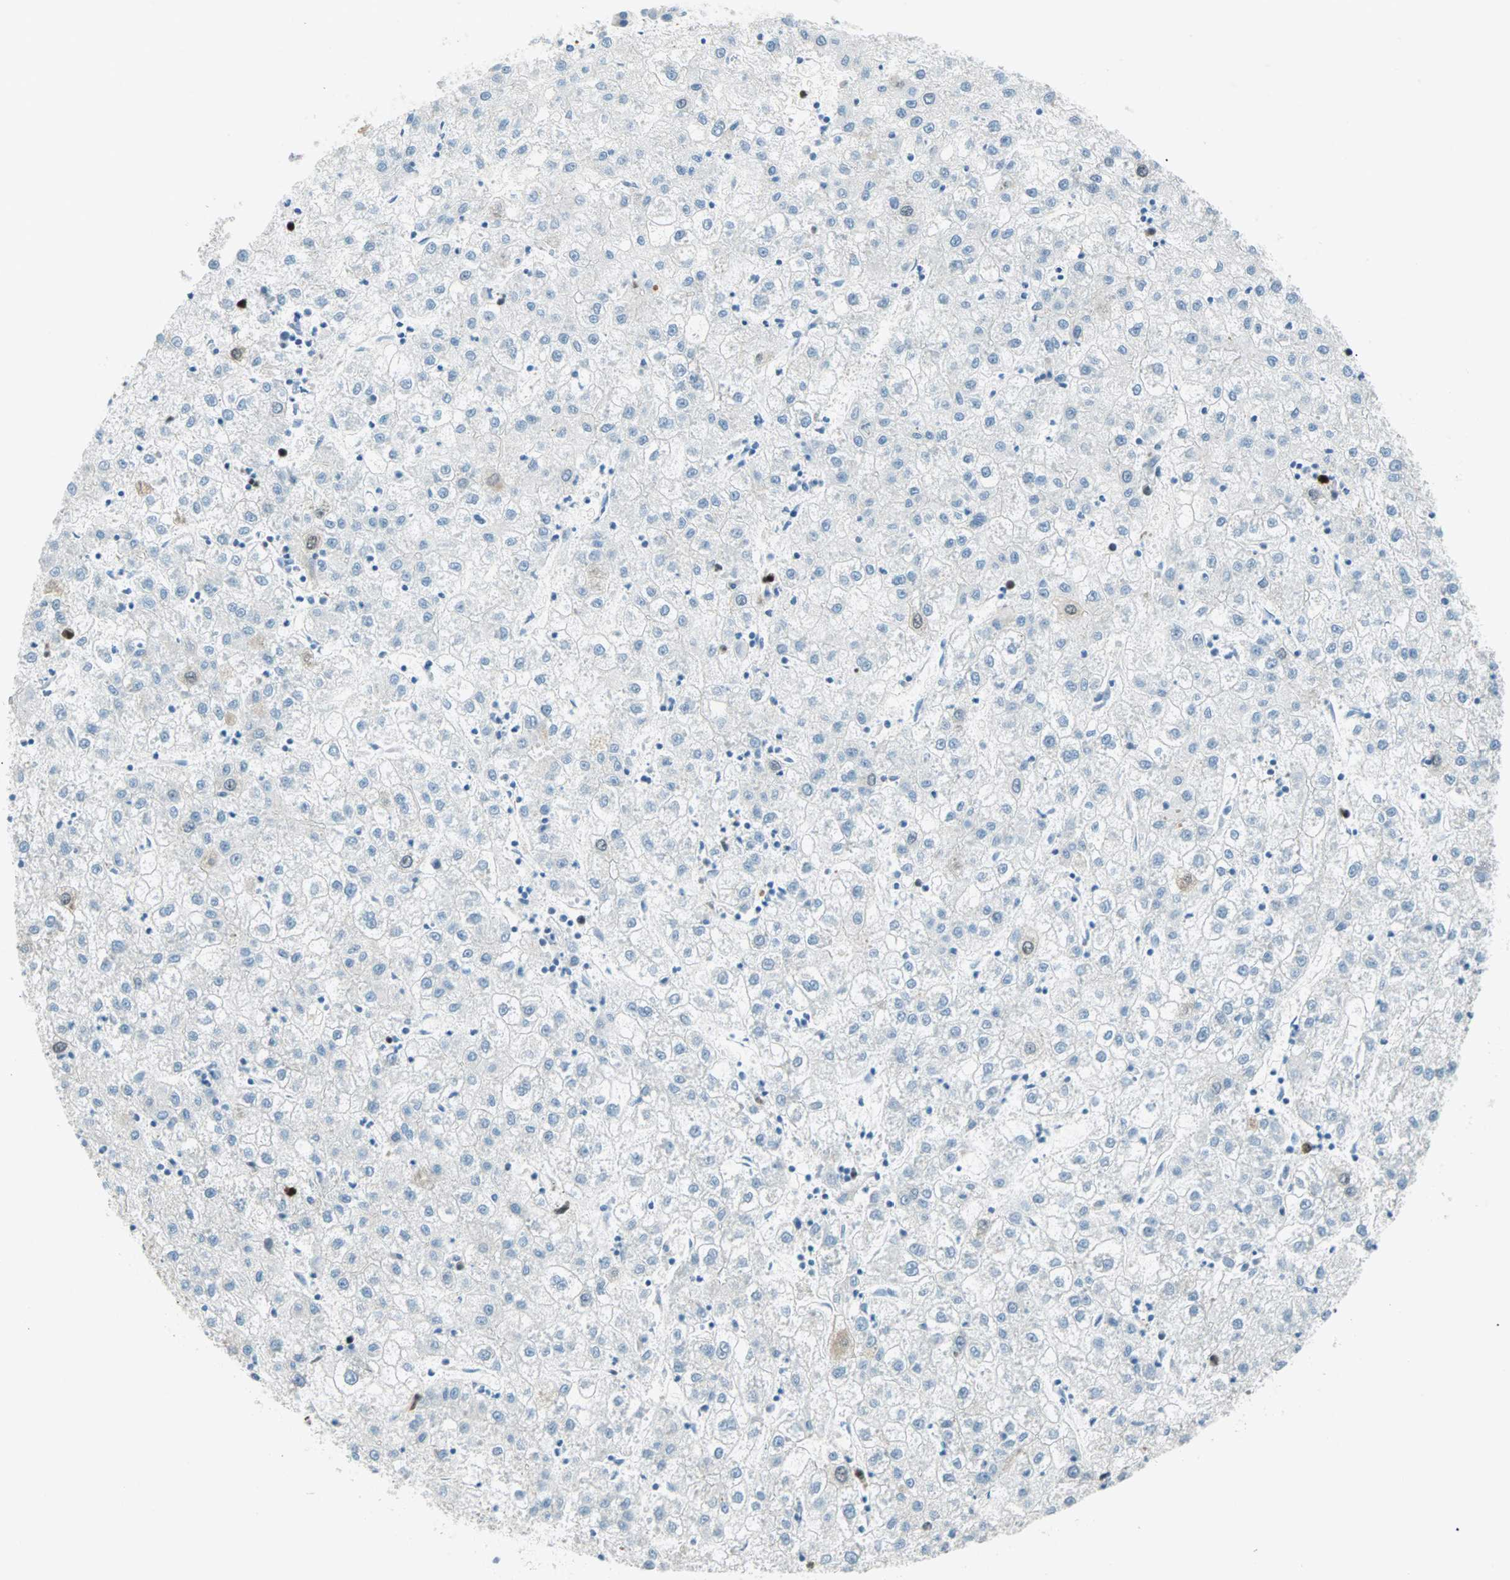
{"staining": {"intensity": "negative", "quantity": "none", "location": "none"}, "tissue": "liver cancer", "cell_type": "Tumor cells", "image_type": "cancer", "snomed": [{"axis": "morphology", "description": "Carcinoma, Hepatocellular, NOS"}, {"axis": "topography", "description": "Liver"}], "caption": "This is a image of immunohistochemistry (IHC) staining of liver hepatocellular carcinoma, which shows no expression in tumor cells. The staining is performed using DAB brown chromogen with nuclei counter-stained in using hematoxylin.", "gene": "PTTG1", "patient": {"sex": "male", "age": 72}}